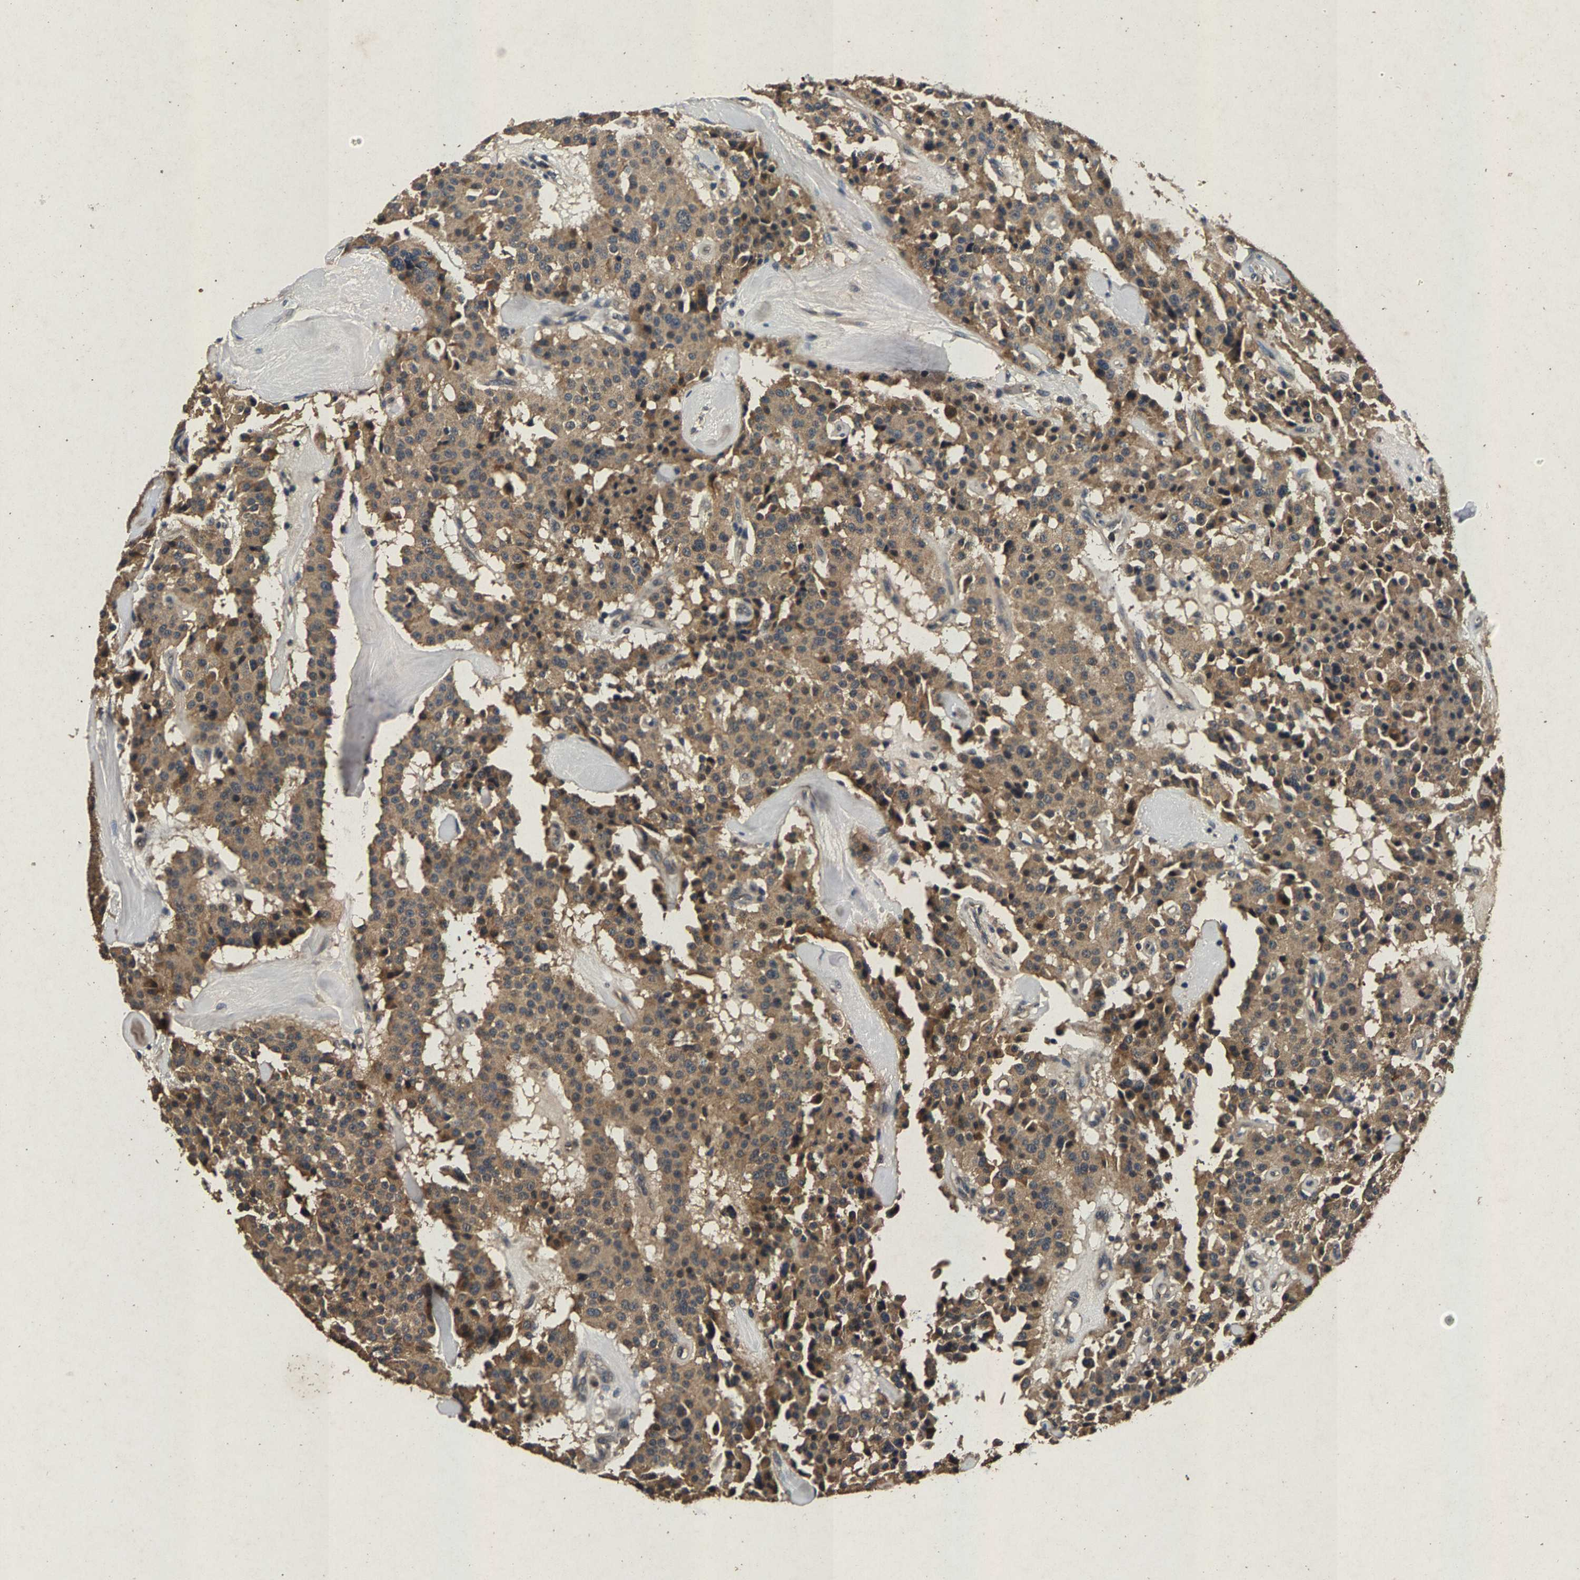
{"staining": {"intensity": "weak", "quantity": ">75%", "location": "cytoplasmic/membranous"}, "tissue": "carcinoid", "cell_type": "Tumor cells", "image_type": "cancer", "snomed": [{"axis": "morphology", "description": "Carcinoid, malignant, NOS"}, {"axis": "topography", "description": "Lung"}], "caption": "Protein staining of carcinoid tissue displays weak cytoplasmic/membranous staining in about >75% of tumor cells. The protein of interest is shown in brown color, while the nuclei are stained blue.", "gene": "PPP1CC", "patient": {"sex": "male", "age": 30}}